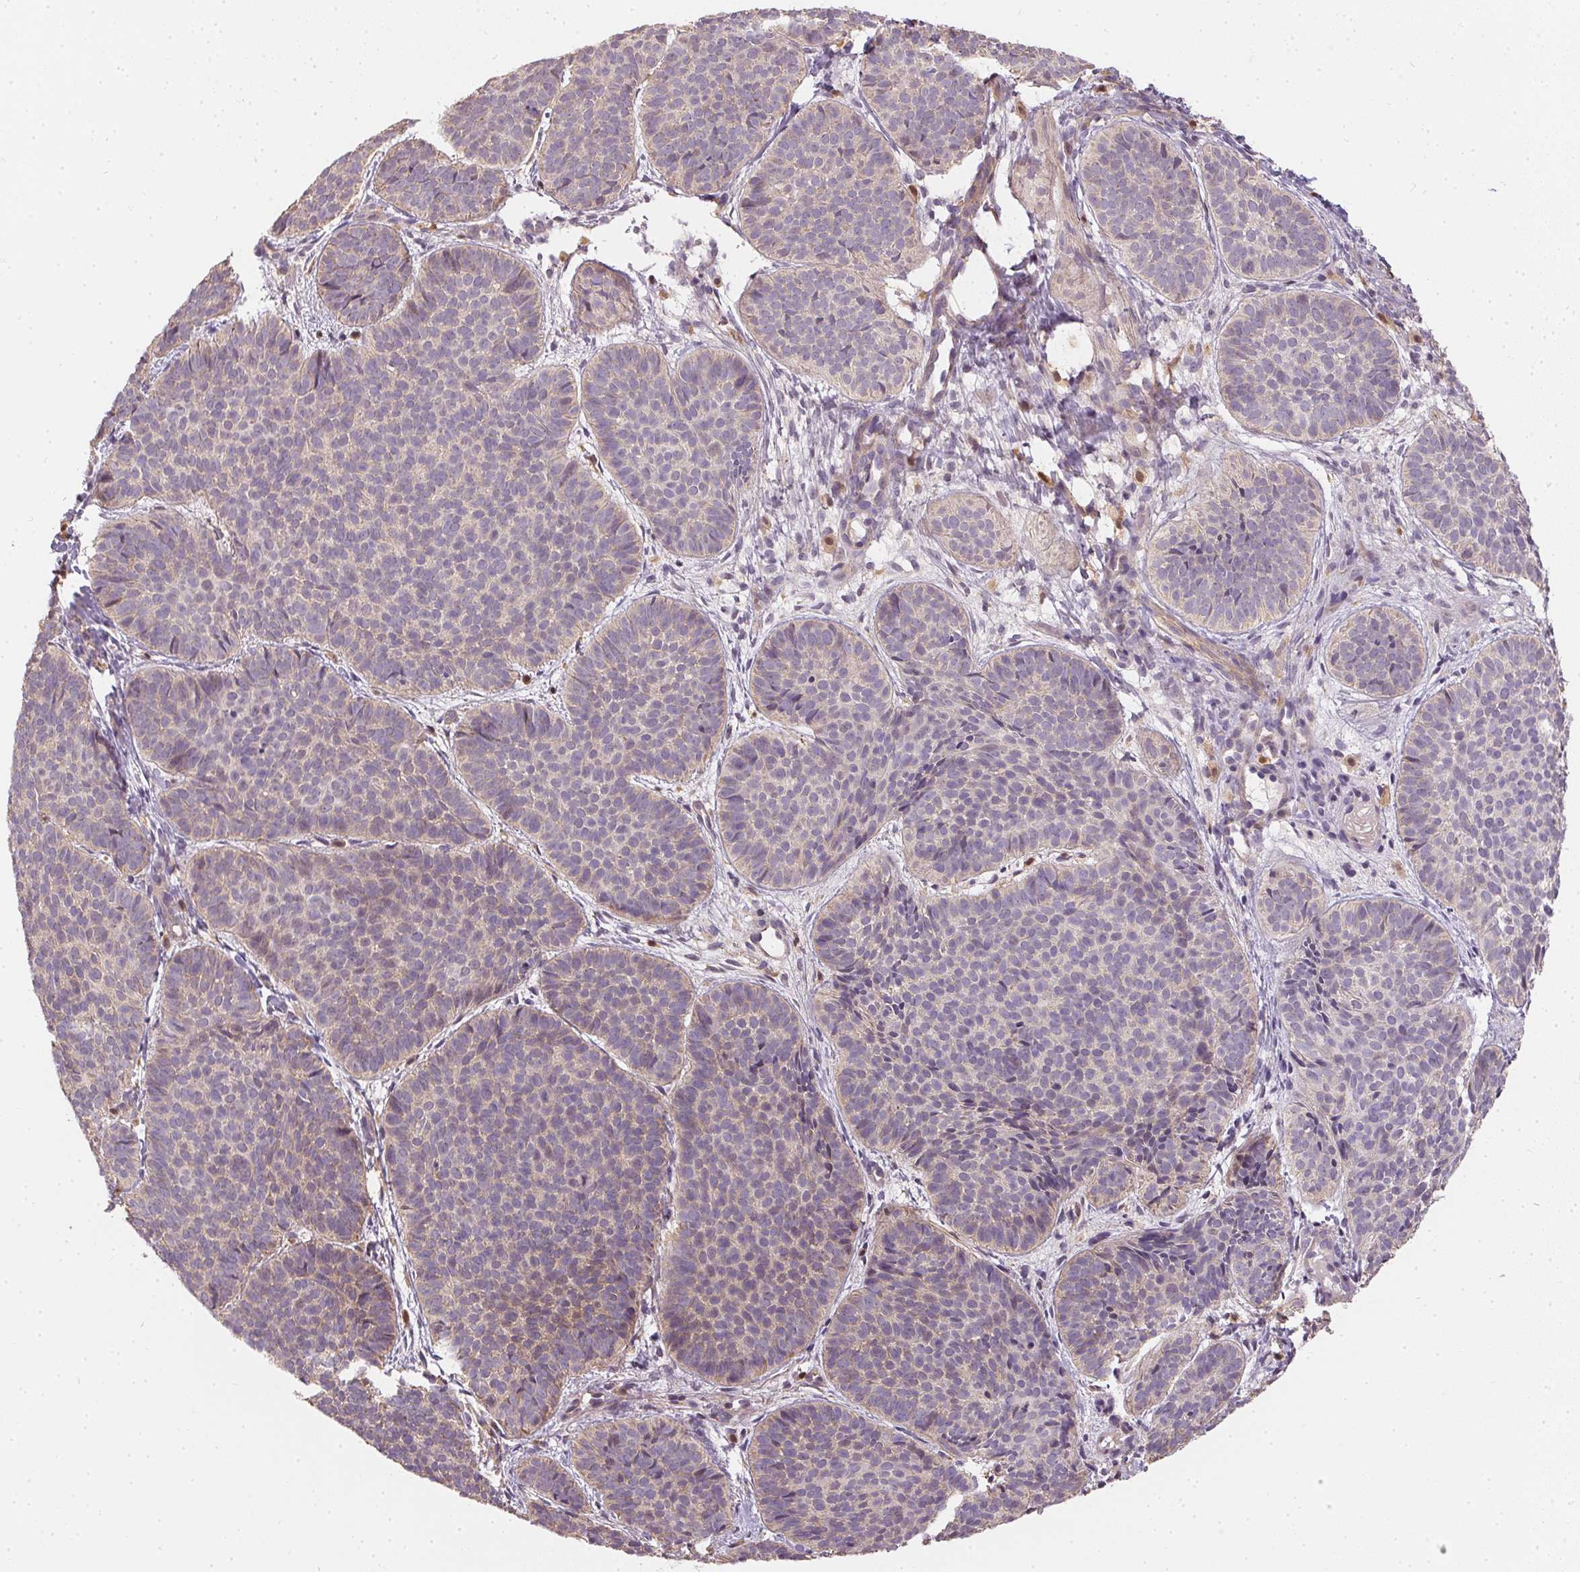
{"staining": {"intensity": "negative", "quantity": "none", "location": "none"}, "tissue": "skin cancer", "cell_type": "Tumor cells", "image_type": "cancer", "snomed": [{"axis": "morphology", "description": "Basal cell carcinoma"}, {"axis": "topography", "description": "Skin"}], "caption": "Immunohistochemistry (IHC) histopathology image of neoplastic tissue: human skin basal cell carcinoma stained with DAB displays no significant protein staining in tumor cells.", "gene": "REV3L", "patient": {"sex": "male", "age": 57}}